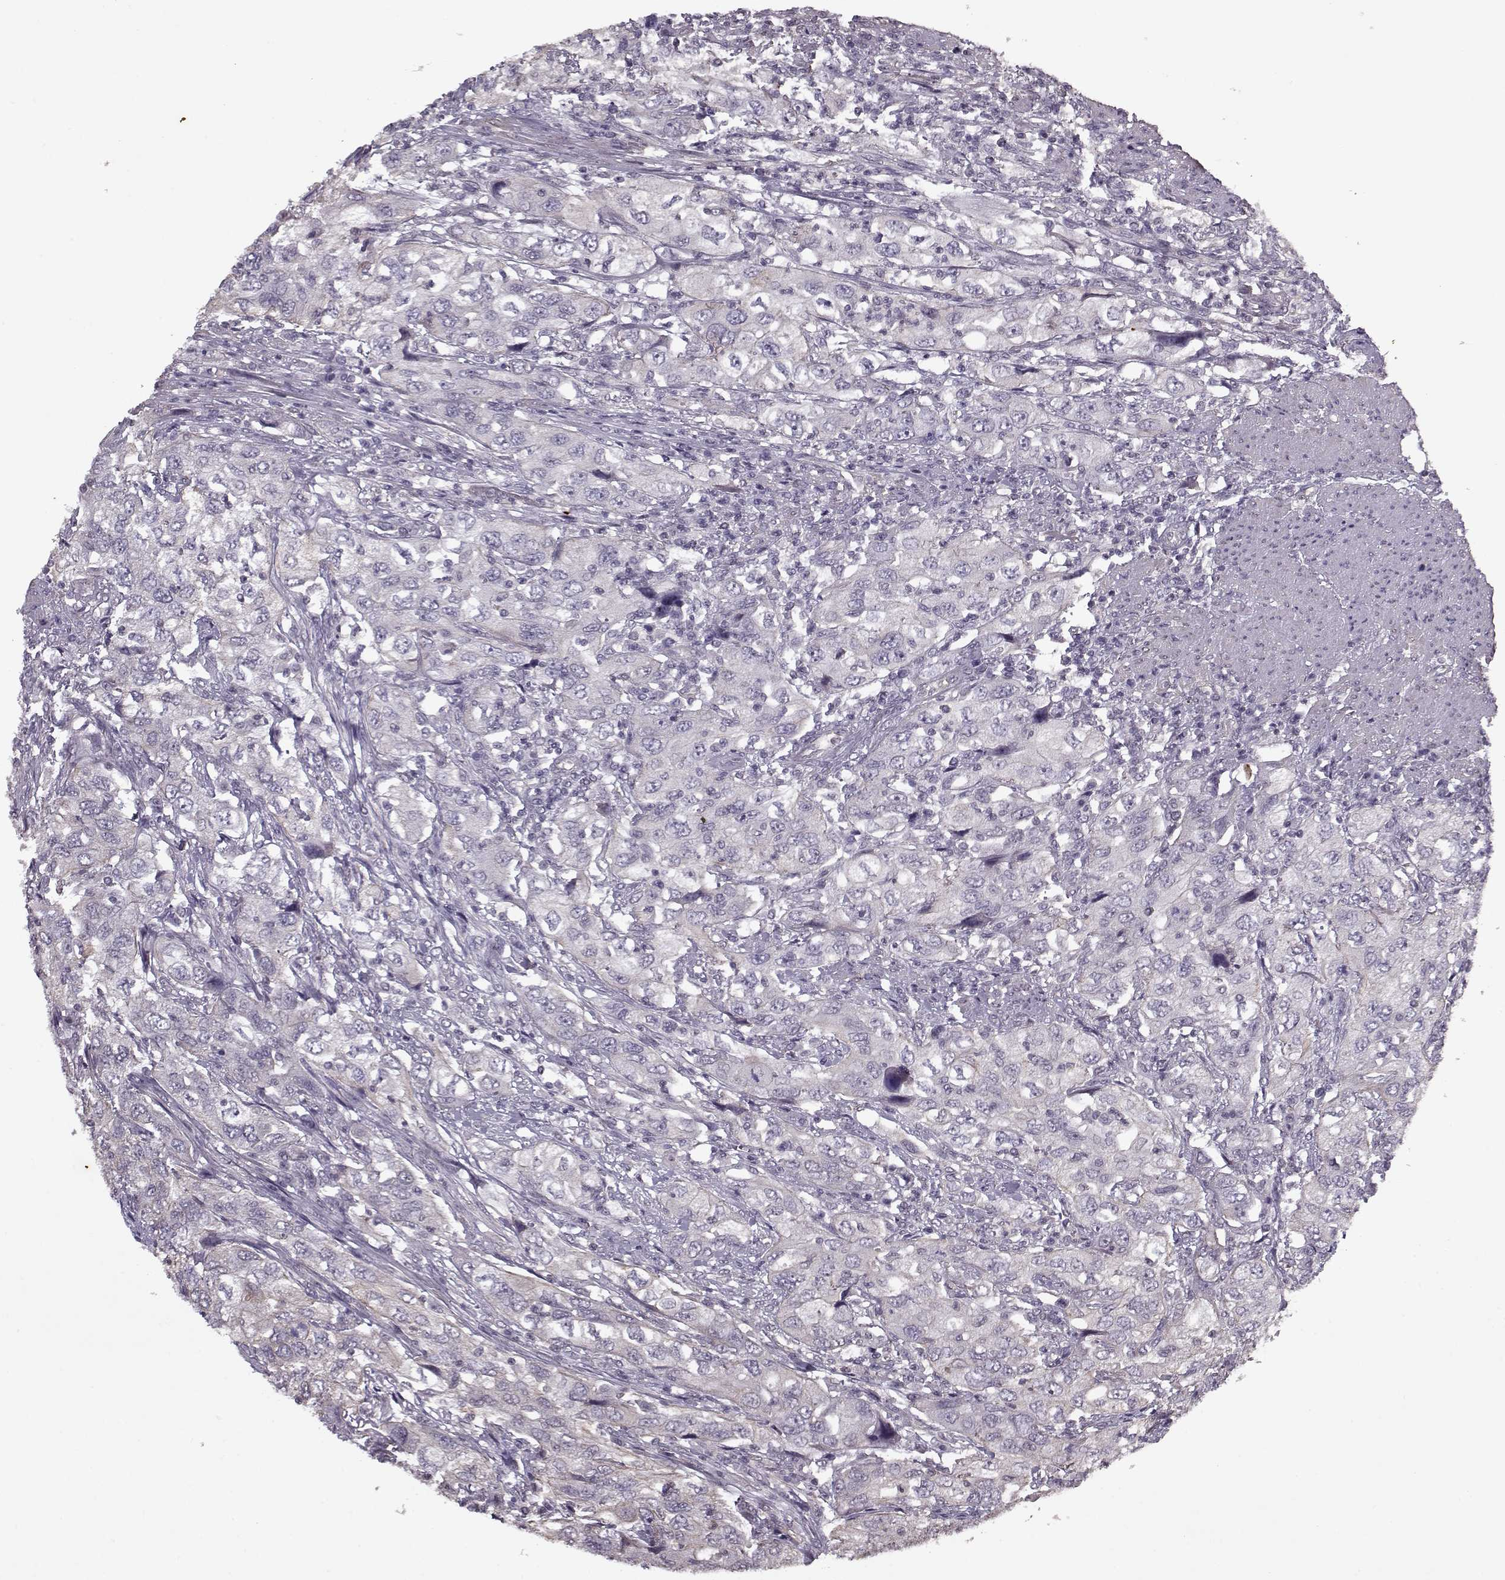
{"staining": {"intensity": "negative", "quantity": "none", "location": "none"}, "tissue": "urothelial cancer", "cell_type": "Tumor cells", "image_type": "cancer", "snomed": [{"axis": "morphology", "description": "Urothelial carcinoma, High grade"}, {"axis": "topography", "description": "Urinary bladder"}], "caption": "A high-resolution micrograph shows immunohistochemistry staining of urothelial cancer, which displays no significant positivity in tumor cells. (Brightfield microscopy of DAB (3,3'-diaminobenzidine) immunohistochemistry (IHC) at high magnification).", "gene": "KRT9", "patient": {"sex": "male", "age": 76}}